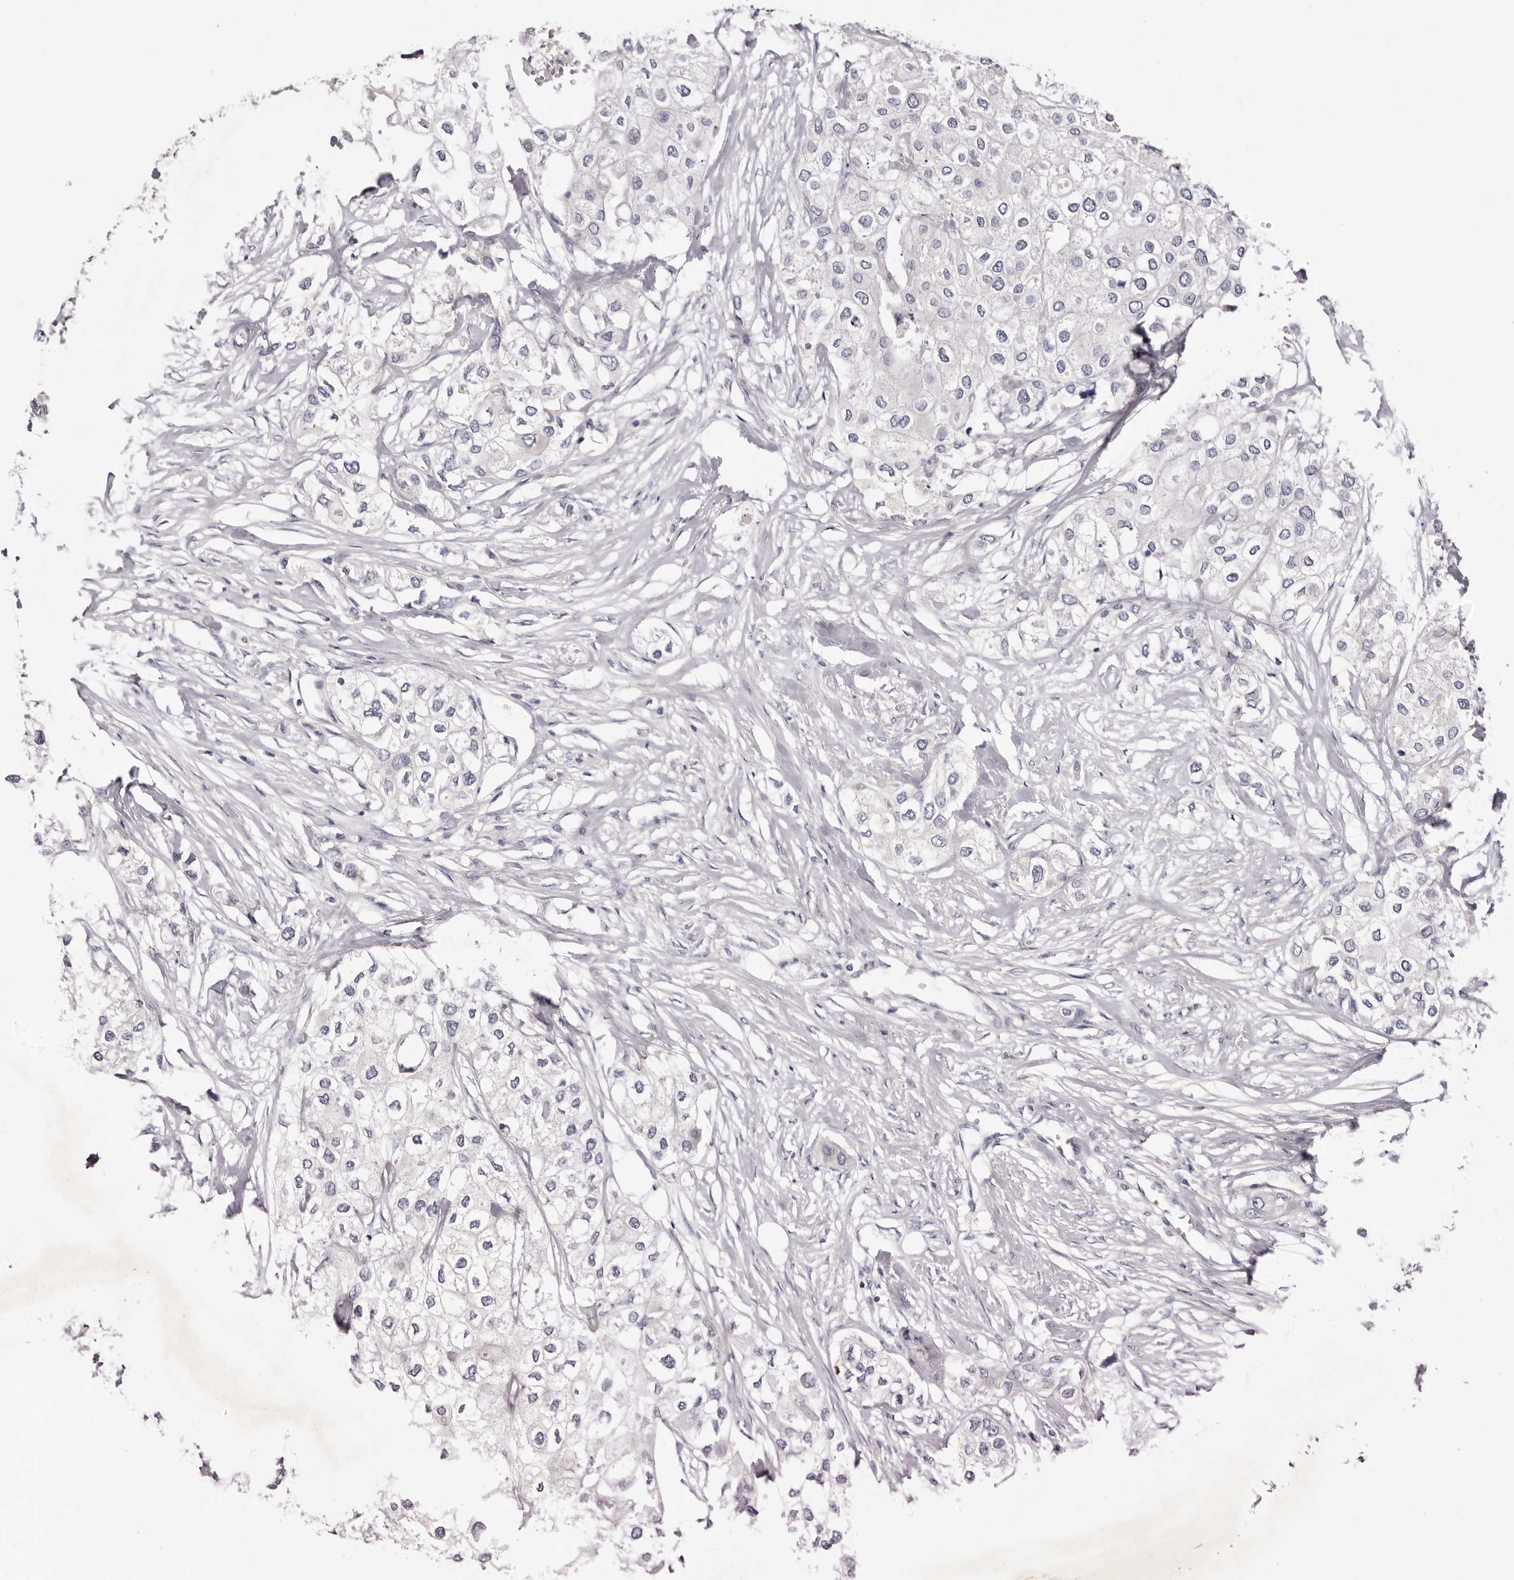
{"staining": {"intensity": "negative", "quantity": "none", "location": "none"}, "tissue": "urothelial cancer", "cell_type": "Tumor cells", "image_type": "cancer", "snomed": [{"axis": "morphology", "description": "Urothelial carcinoma, High grade"}, {"axis": "topography", "description": "Urinary bladder"}], "caption": "Urothelial cancer was stained to show a protein in brown. There is no significant staining in tumor cells.", "gene": "S1PR5", "patient": {"sex": "male", "age": 64}}